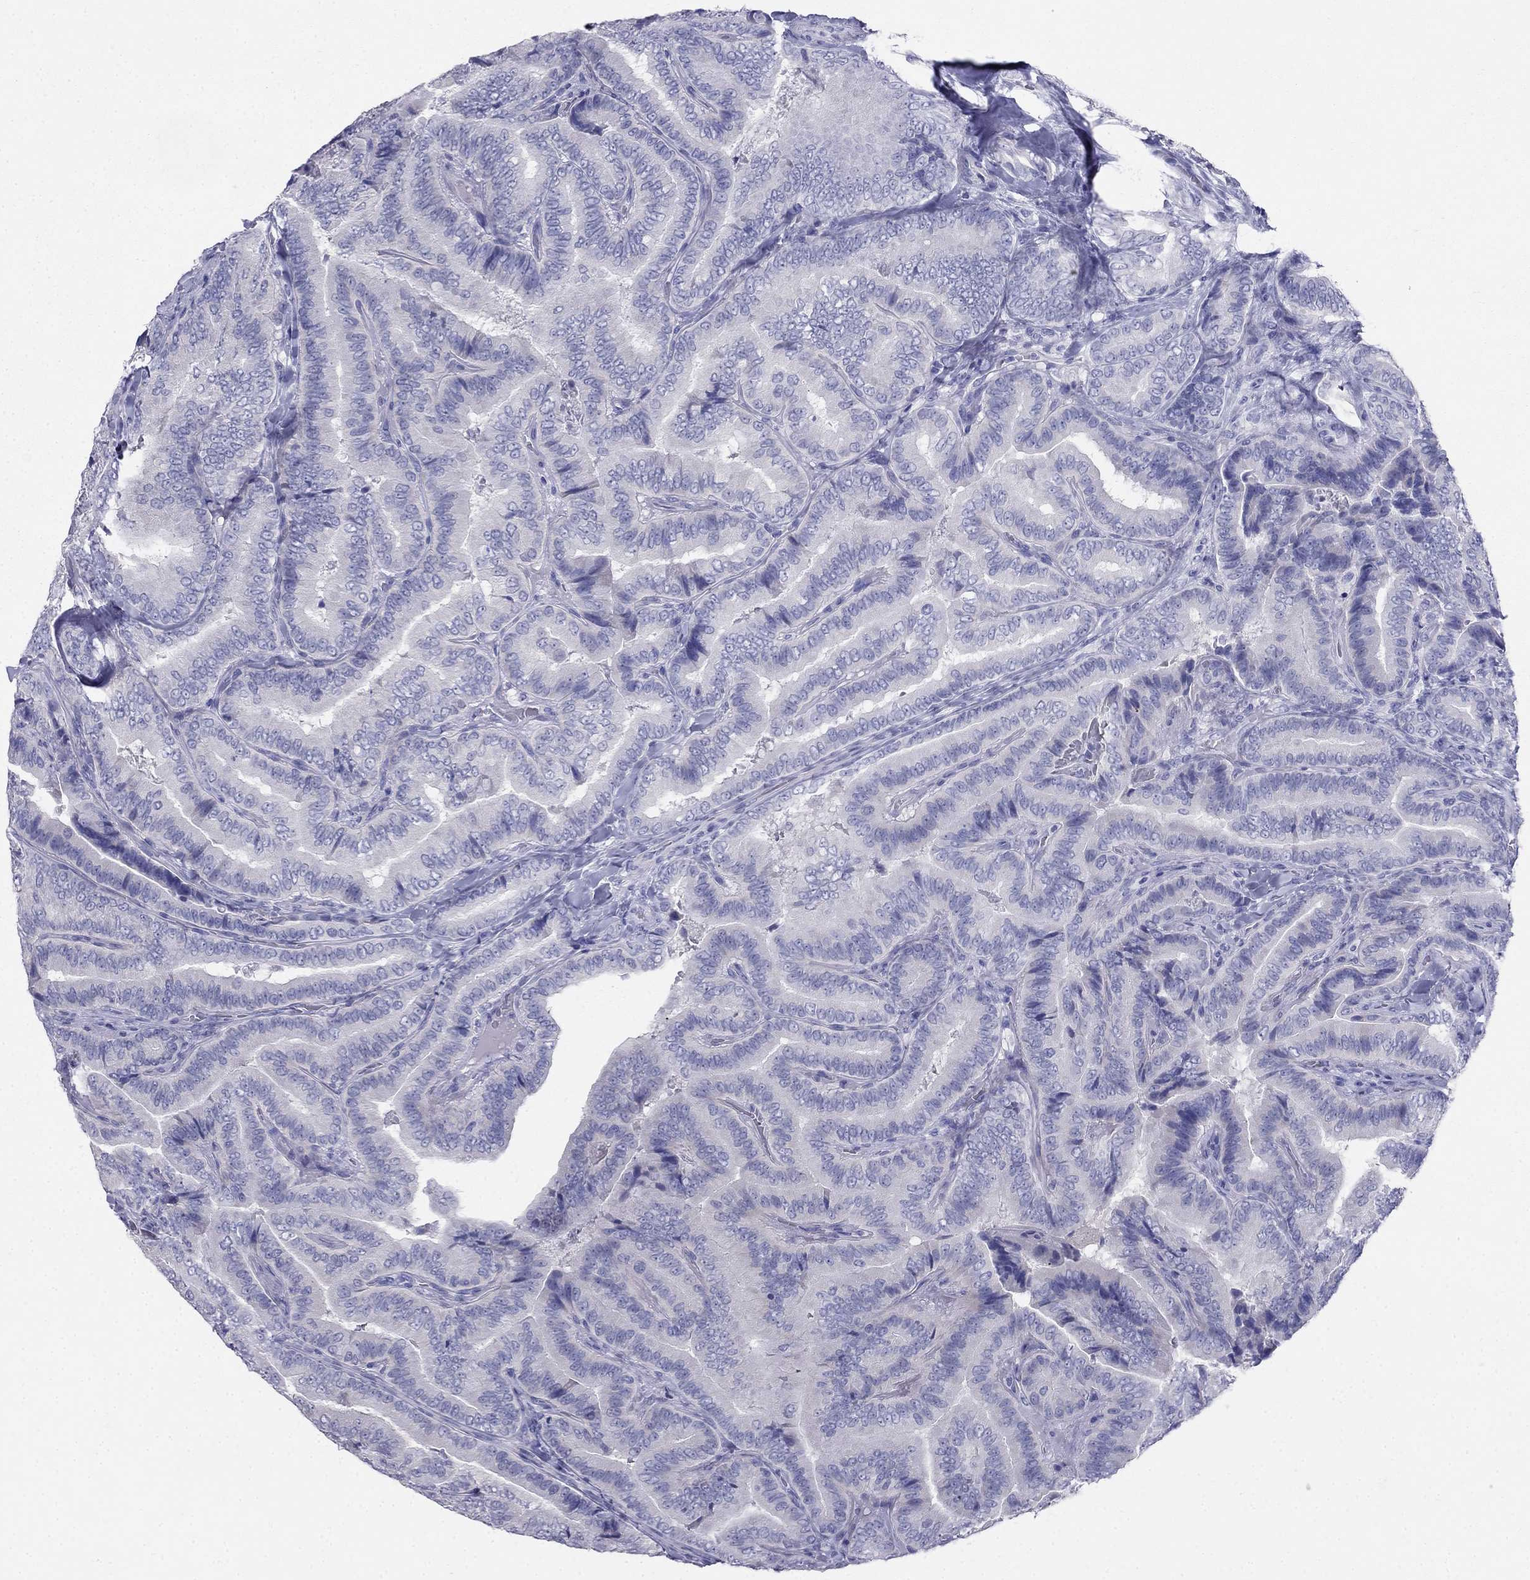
{"staining": {"intensity": "negative", "quantity": "none", "location": "none"}, "tissue": "thyroid cancer", "cell_type": "Tumor cells", "image_type": "cancer", "snomed": [{"axis": "morphology", "description": "Papillary adenocarcinoma, NOS"}, {"axis": "topography", "description": "Thyroid gland"}], "caption": "Thyroid cancer stained for a protein using immunohistochemistry (IHC) demonstrates no expression tumor cells.", "gene": "RFLNA", "patient": {"sex": "male", "age": 61}}